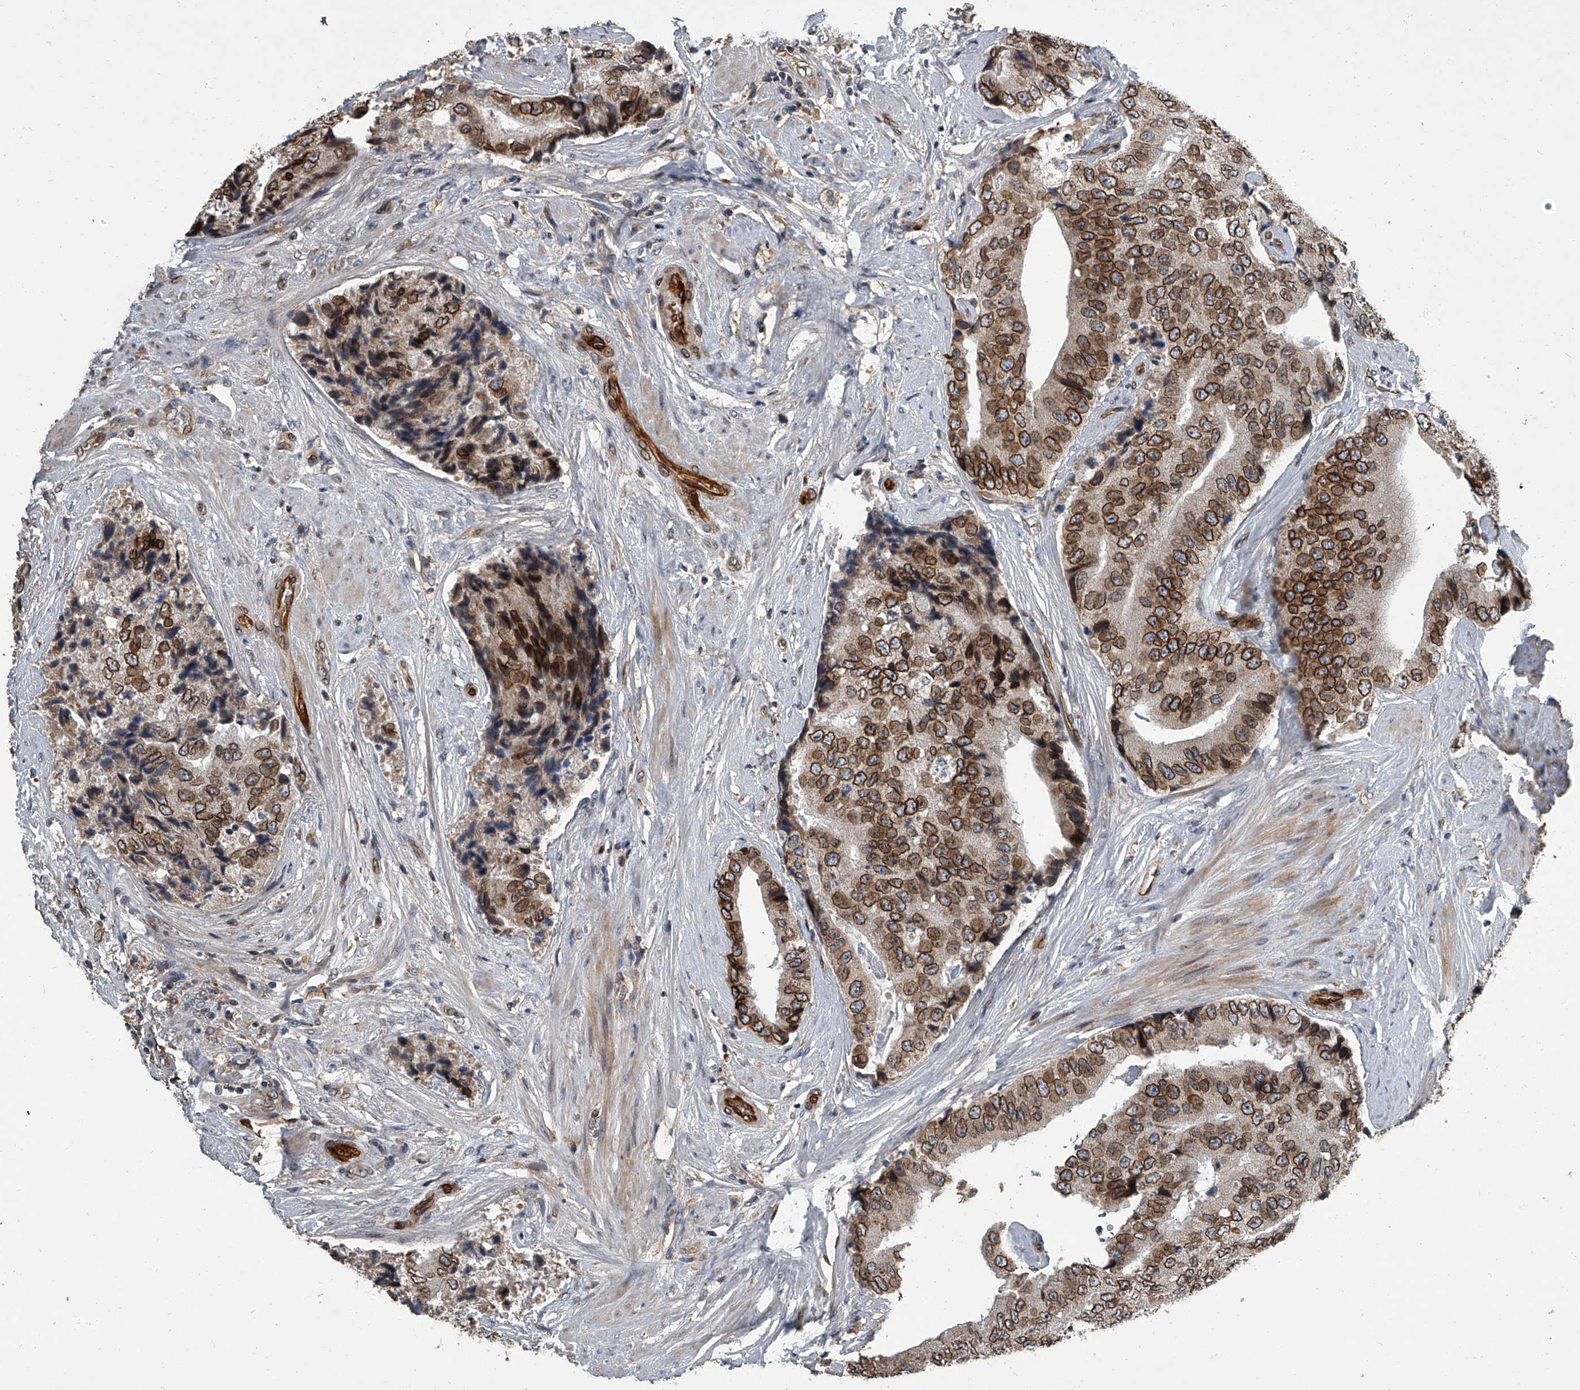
{"staining": {"intensity": "strong", "quantity": ">75%", "location": "cytoplasmic/membranous,nuclear"}, "tissue": "prostate cancer", "cell_type": "Tumor cells", "image_type": "cancer", "snomed": [{"axis": "morphology", "description": "Adenocarcinoma, High grade"}, {"axis": "topography", "description": "Prostate"}], "caption": "This image reveals IHC staining of human prostate cancer, with high strong cytoplasmic/membranous and nuclear positivity in approximately >75% of tumor cells.", "gene": "LRRC8C", "patient": {"sex": "male", "age": 70}}